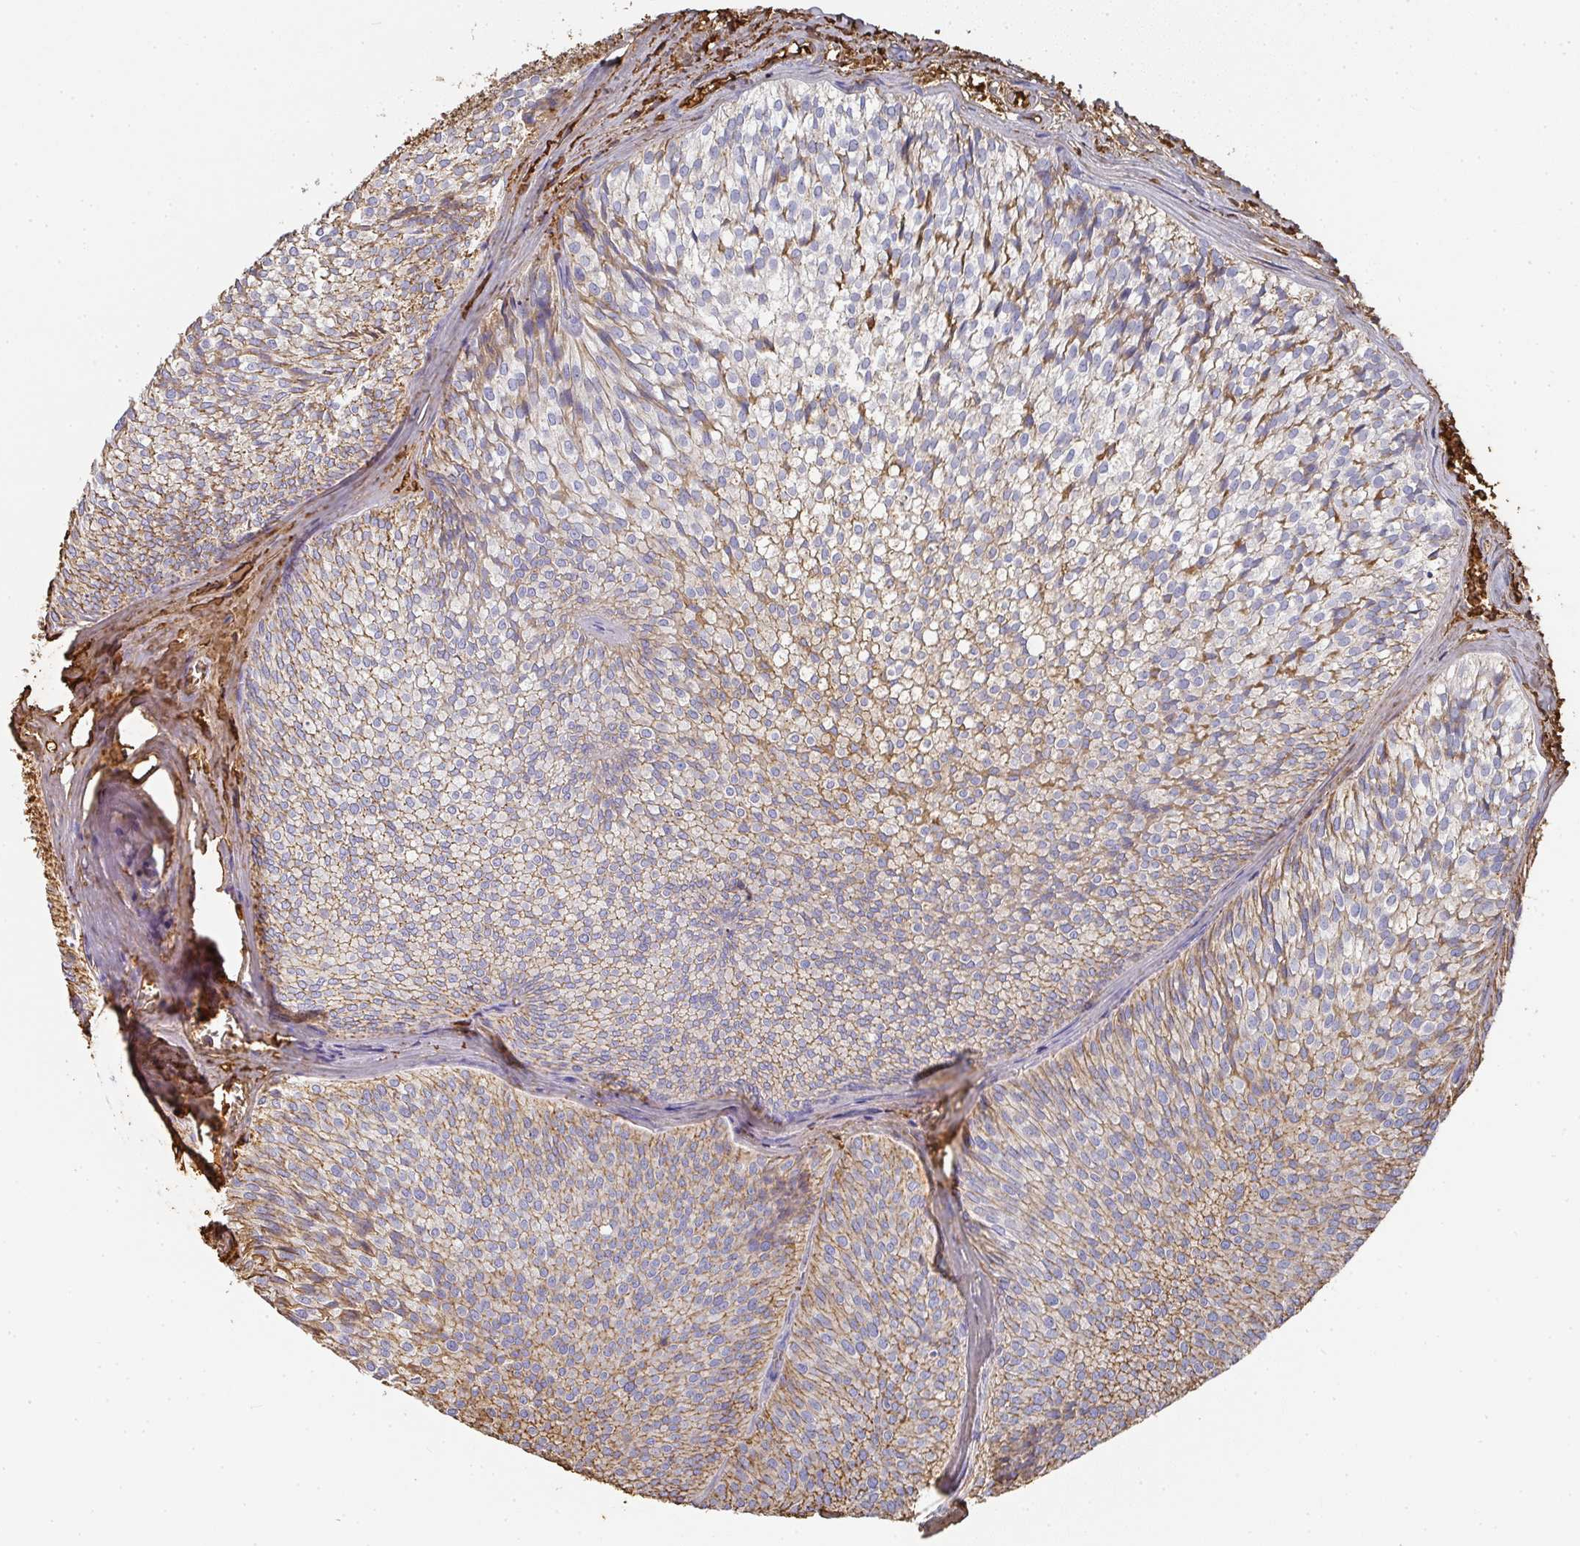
{"staining": {"intensity": "moderate", "quantity": ">75%", "location": "cytoplasmic/membranous"}, "tissue": "urothelial cancer", "cell_type": "Tumor cells", "image_type": "cancer", "snomed": [{"axis": "morphology", "description": "Urothelial carcinoma, Low grade"}, {"axis": "topography", "description": "Urinary bladder"}], "caption": "Low-grade urothelial carcinoma tissue exhibits moderate cytoplasmic/membranous staining in approximately >75% of tumor cells, visualized by immunohistochemistry. The staining is performed using DAB brown chromogen to label protein expression. The nuclei are counter-stained blue using hematoxylin.", "gene": "ALB", "patient": {"sex": "male", "age": 91}}